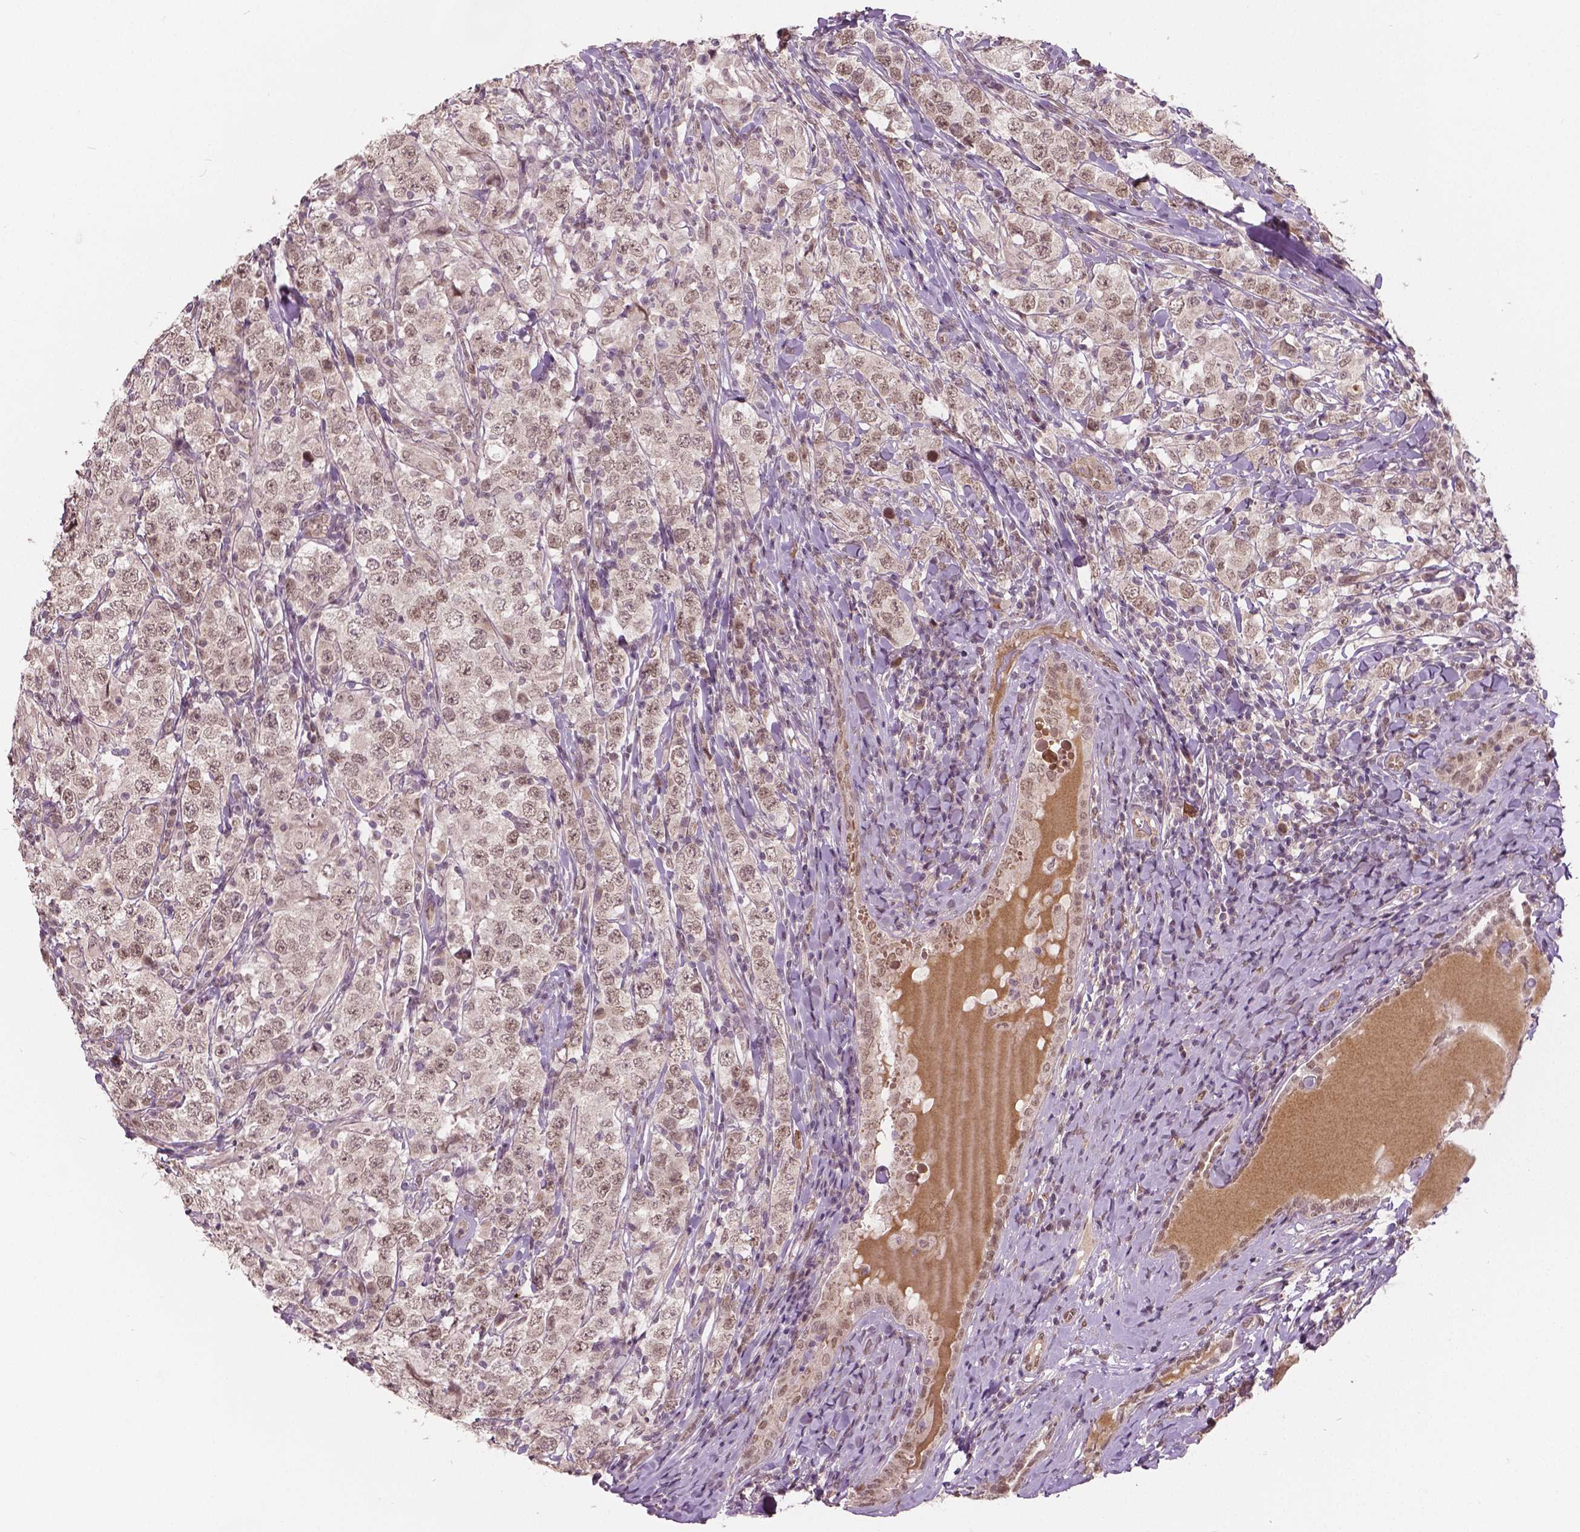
{"staining": {"intensity": "weak", "quantity": ">75%", "location": "nuclear"}, "tissue": "testis cancer", "cell_type": "Tumor cells", "image_type": "cancer", "snomed": [{"axis": "morphology", "description": "Seminoma, NOS"}, {"axis": "morphology", "description": "Carcinoma, Embryonal, NOS"}, {"axis": "topography", "description": "Testis"}], "caption": "Immunohistochemistry (IHC) photomicrograph of neoplastic tissue: testis cancer (seminoma) stained using IHC shows low levels of weak protein expression localized specifically in the nuclear of tumor cells, appearing as a nuclear brown color.", "gene": "HMBOX1", "patient": {"sex": "male", "age": 41}}